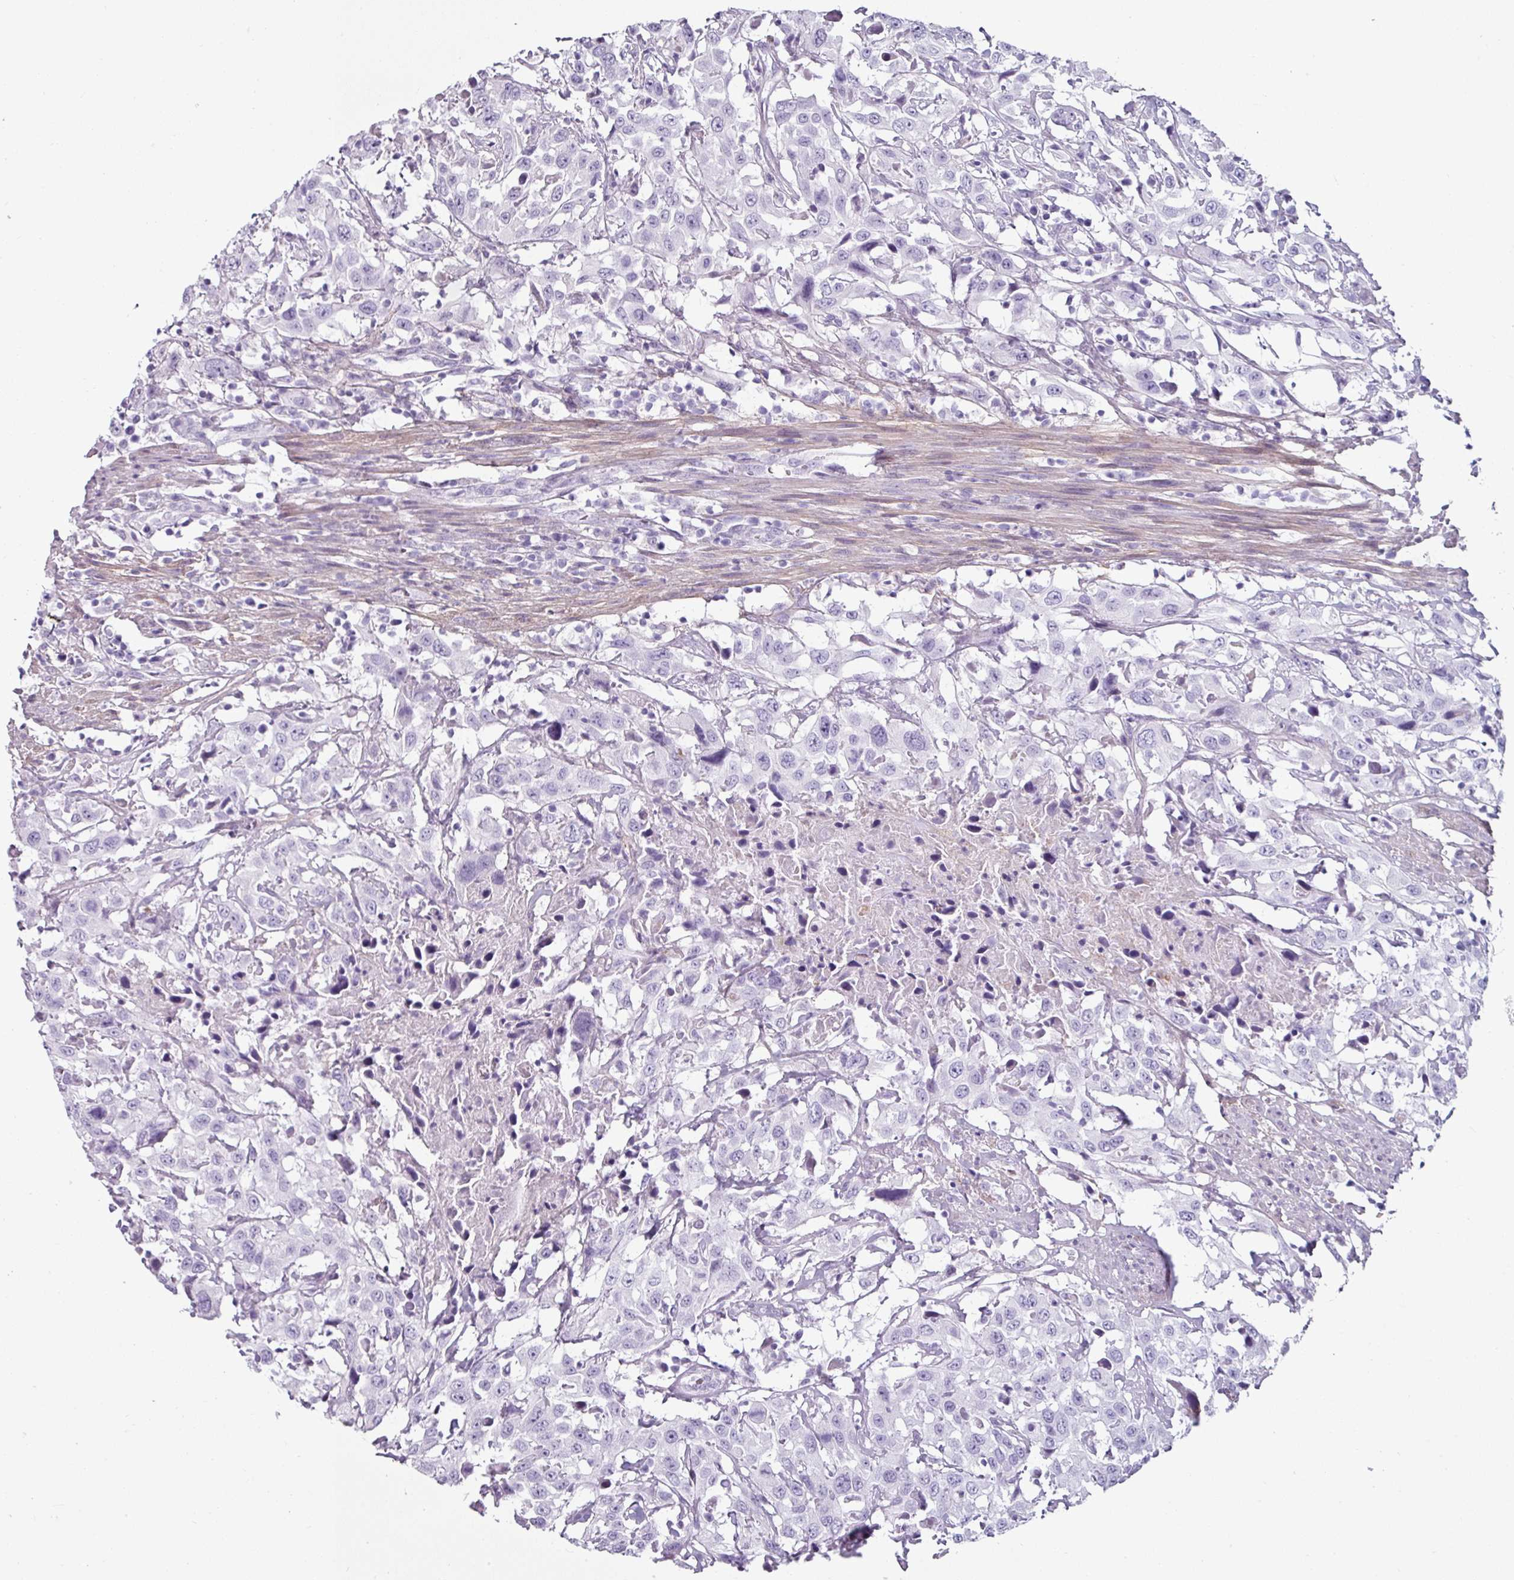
{"staining": {"intensity": "negative", "quantity": "none", "location": "none"}, "tissue": "urothelial cancer", "cell_type": "Tumor cells", "image_type": "cancer", "snomed": [{"axis": "morphology", "description": "Urothelial carcinoma, High grade"}, {"axis": "topography", "description": "Urinary bladder"}], "caption": "Immunohistochemistry (IHC) micrograph of urothelial cancer stained for a protein (brown), which demonstrates no expression in tumor cells. Brightfield microscopy of immunohistochemistry (IHC) stained with DAB (3,3'-diaminobenzidine) (brown) and hematoxylin (blue), captured at high magnification.", "gene": "CLCA1", "patient": {"sex": "male", "age": 61}}